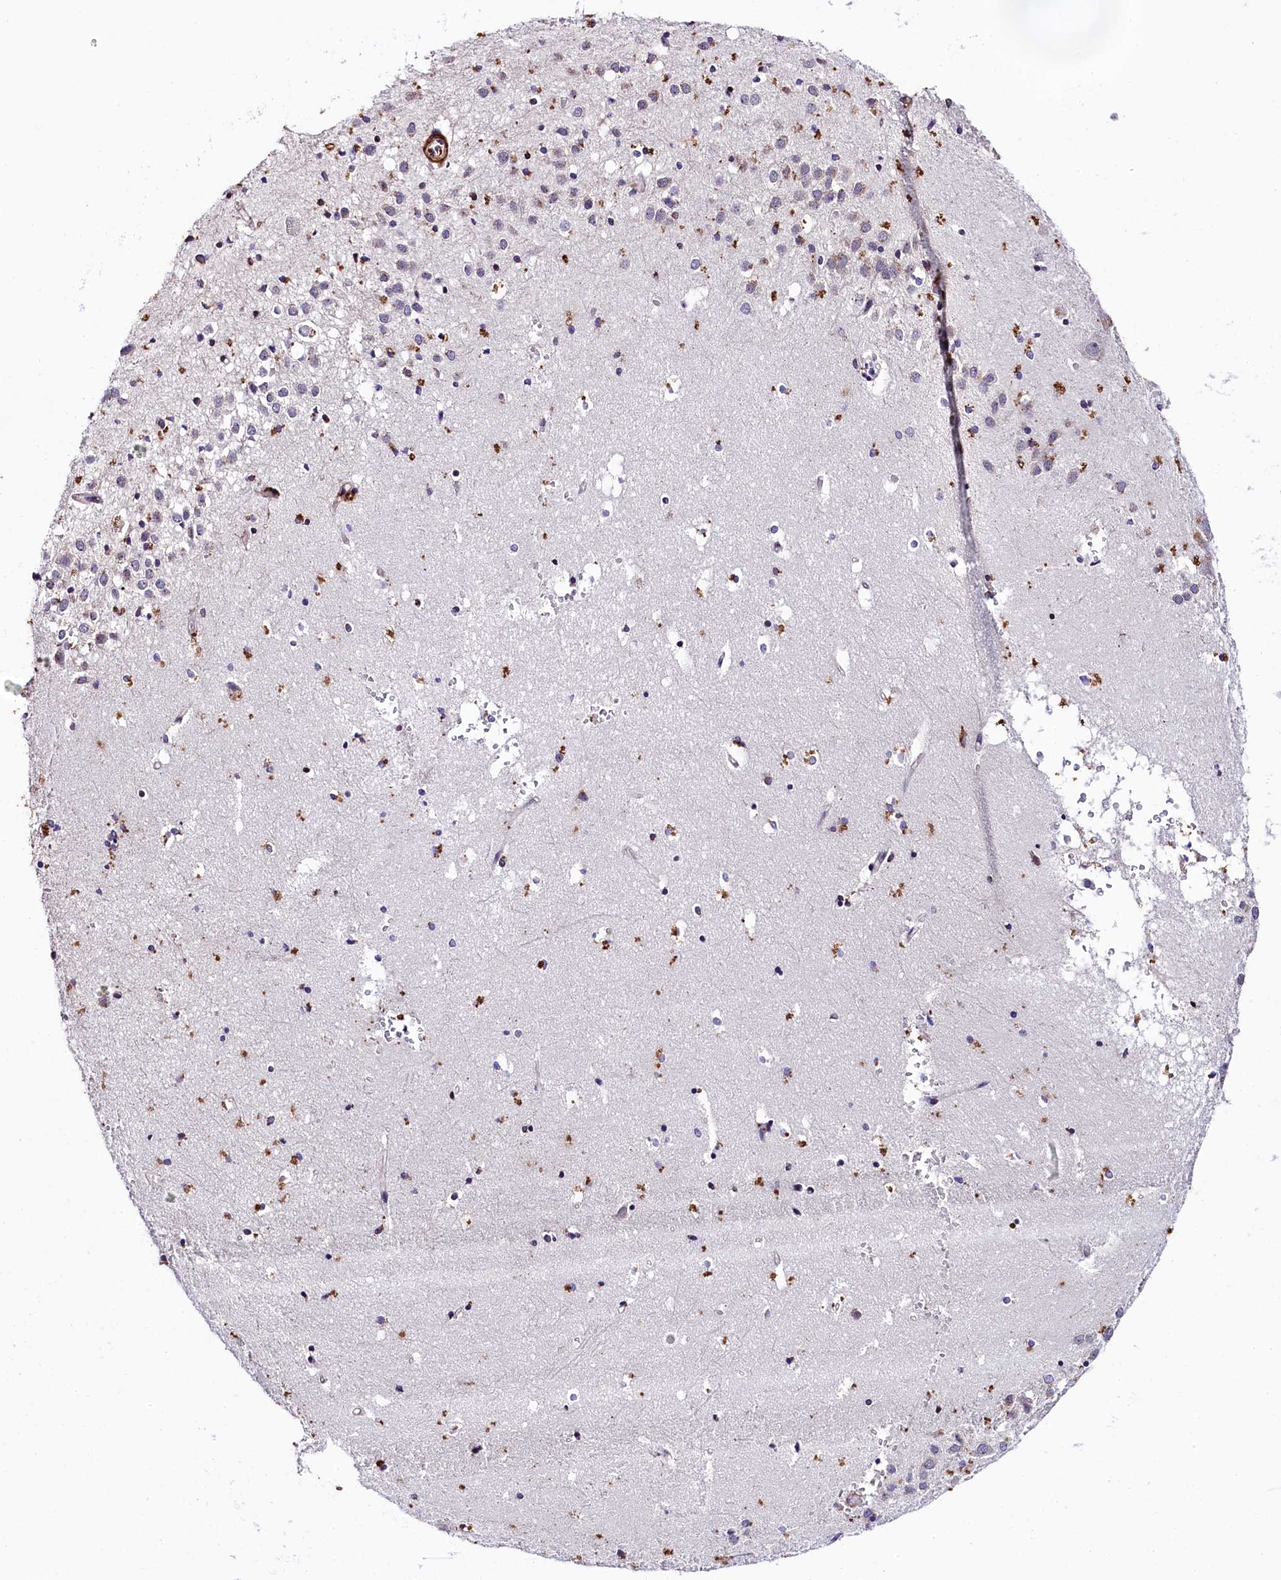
{"staining": {"intensity": "negative", "quantity": "none", "location": "none"}, "tissue": "hippocampus", "cell_type": "Glial cells", "image_type": "normal", "snomed": [{"axis": "morphology", "description": "Normal tissue, NOS"}, {"axis": "topography", "description": "Hippocampus"}], "caption": "Immunohistochemistry of normal human hippocampus shows no staining in glial cells.", "gene": "SAMD10", "patient": {"sex": "female", "age": 52}}